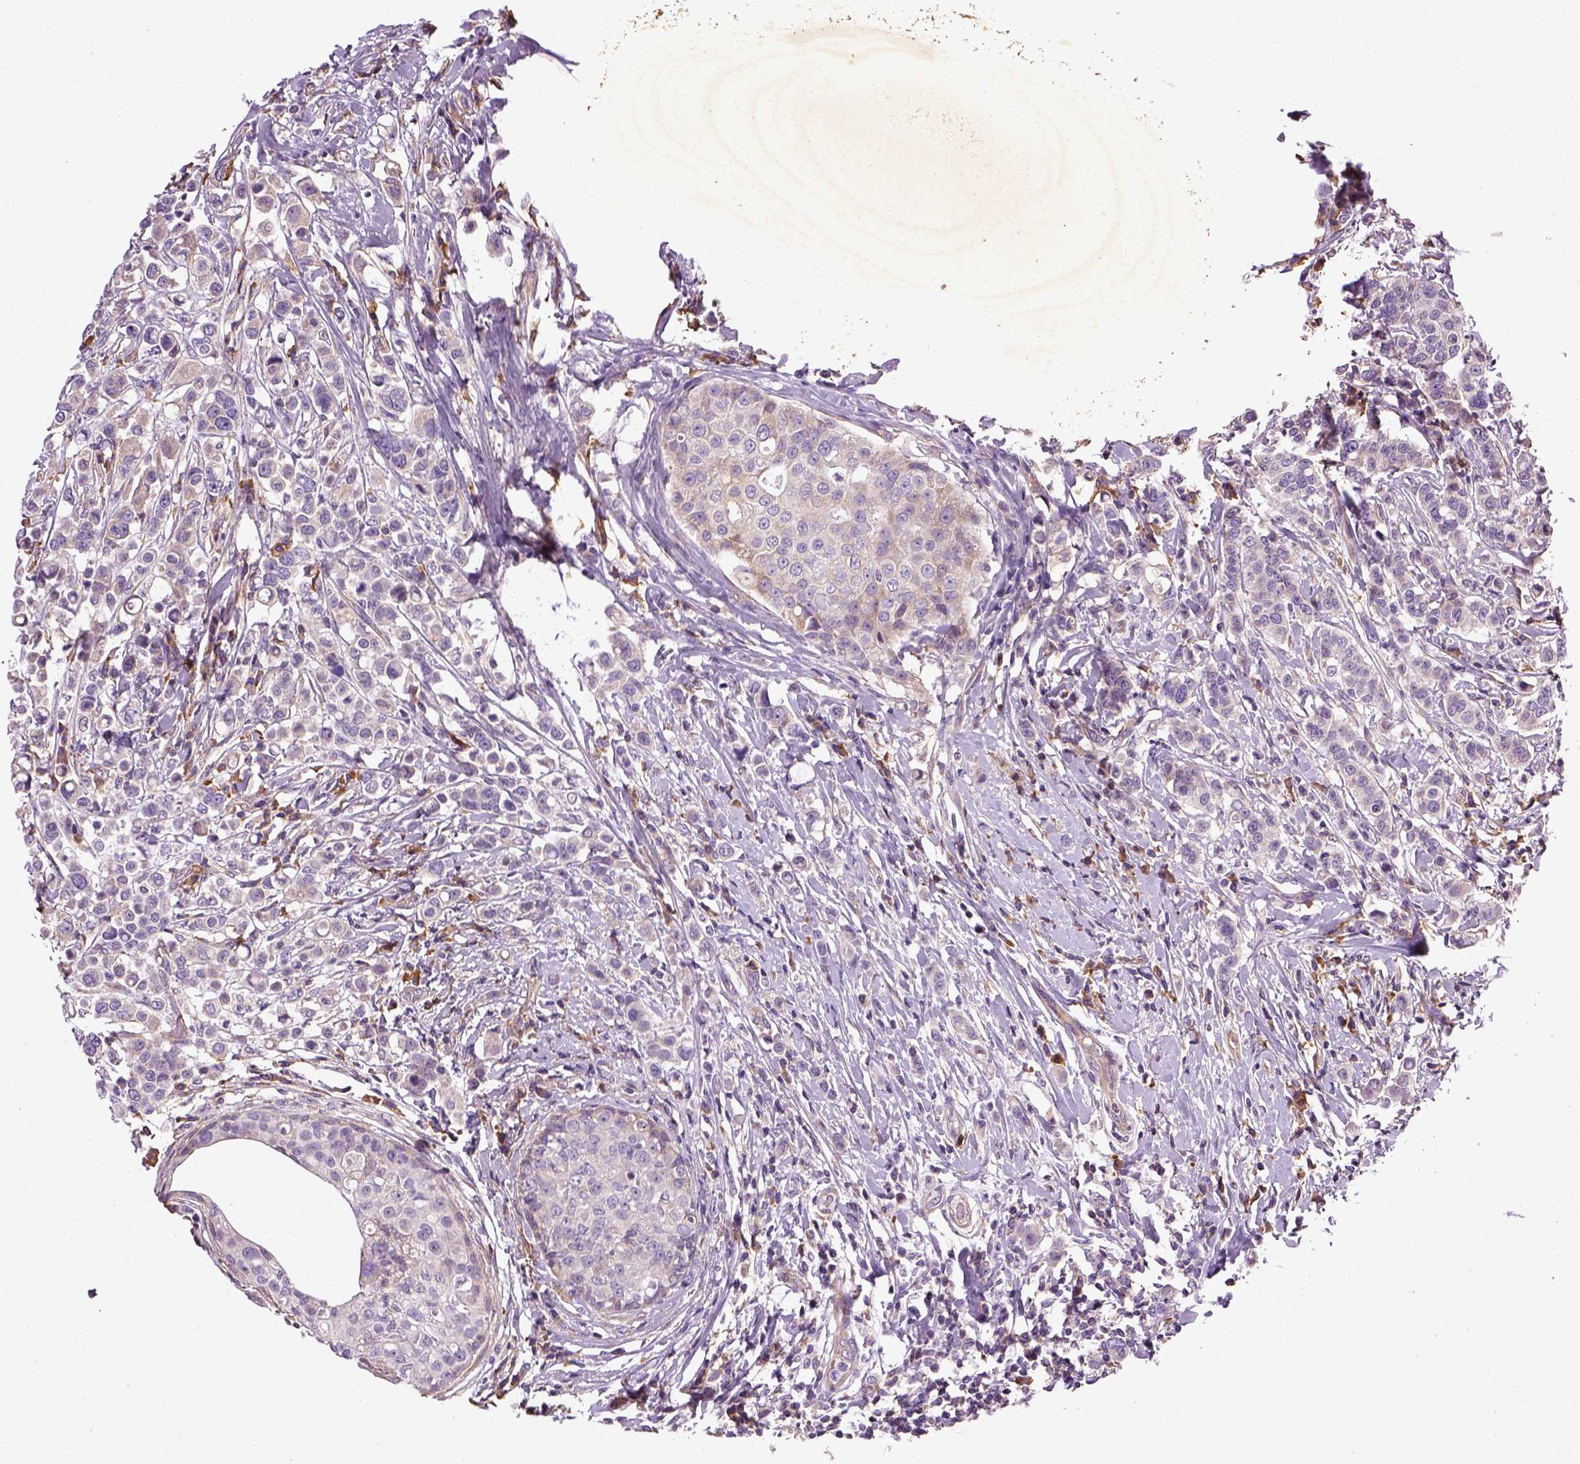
{"staining": {"intensity": "negative", "quantity": "none", "location": "none"}, "tissue": "breast cancer", "cell_type": "Tumor cells", "image_type": "cancer", "snomed": [{"axis": "morphology", "description": "Duct carcinoma"}, {"axis": "topography", "description": "Breast"}], "caption": "This is an IHC image of infiltrating ductal carcinoma (breast). There is no positivity in tumor cells.", "gene": "TPRG1", "patient": {"sex": "female", "age": 27}}